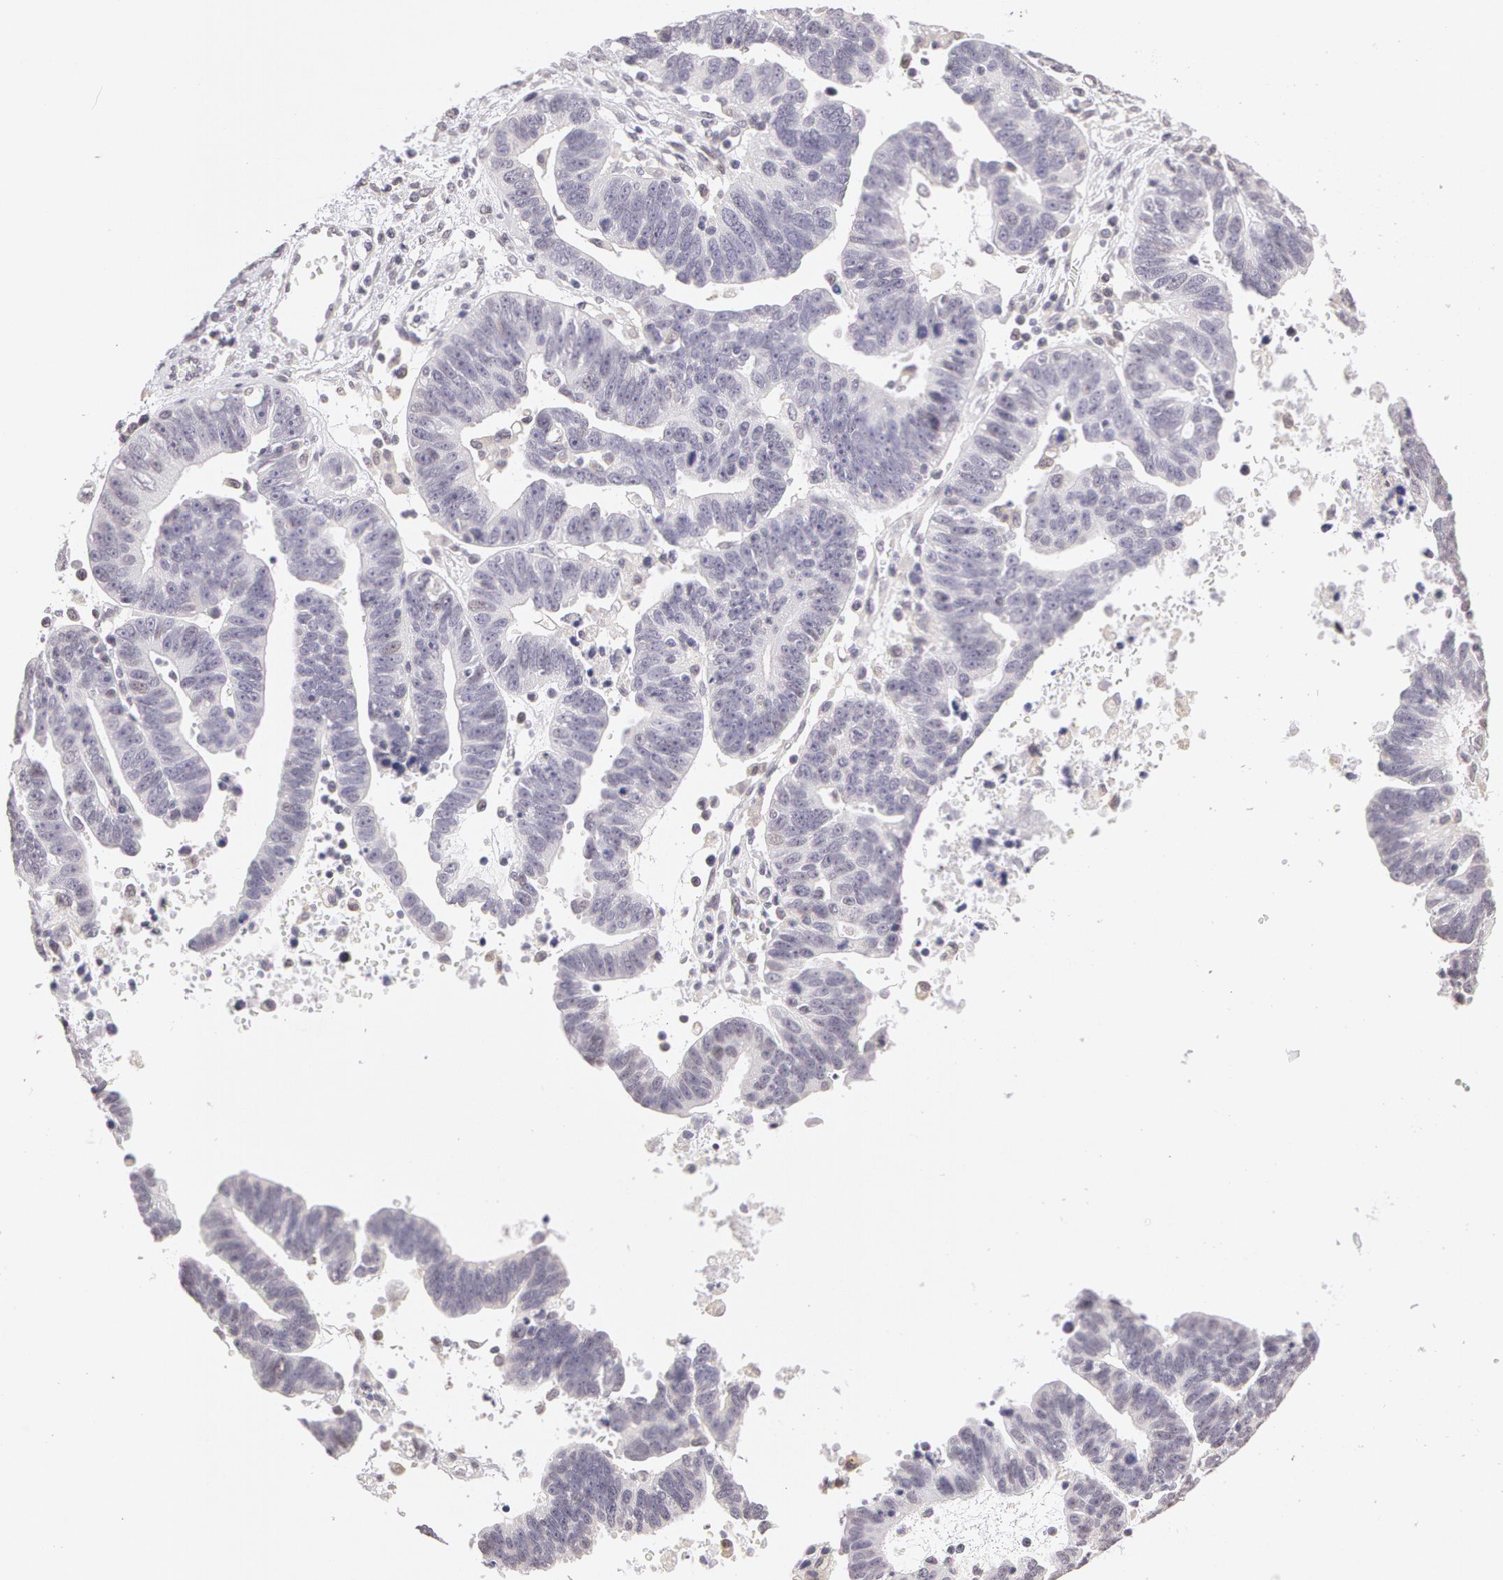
{"staining": {"intensity": "negative", "quantity": "none", "location": "none"}, "tissue": "ovarian cancer", "cell_type": "Tumor cells", "image_type": "cancer", "snomed": [{"axis": "morphology", "description": "Carcinoma, endometroid"}, {"axis": "morphology", "description": "Cystadenocarcinoma, serous, NOS"}, {"axis": "topography", "description": "Ovary"}], "caption": "Image shows no significant protein positivity in tumor cells of serous cystadenocarcinoma (ovarian). (Stains: DAB immunohistochemistry (IHC) with hematoxylin counter stain, Microscopy: brightfield microscopy at high magnification).", "gene": "ZNF597", "patient": {"sex": "female", "age": 45}}